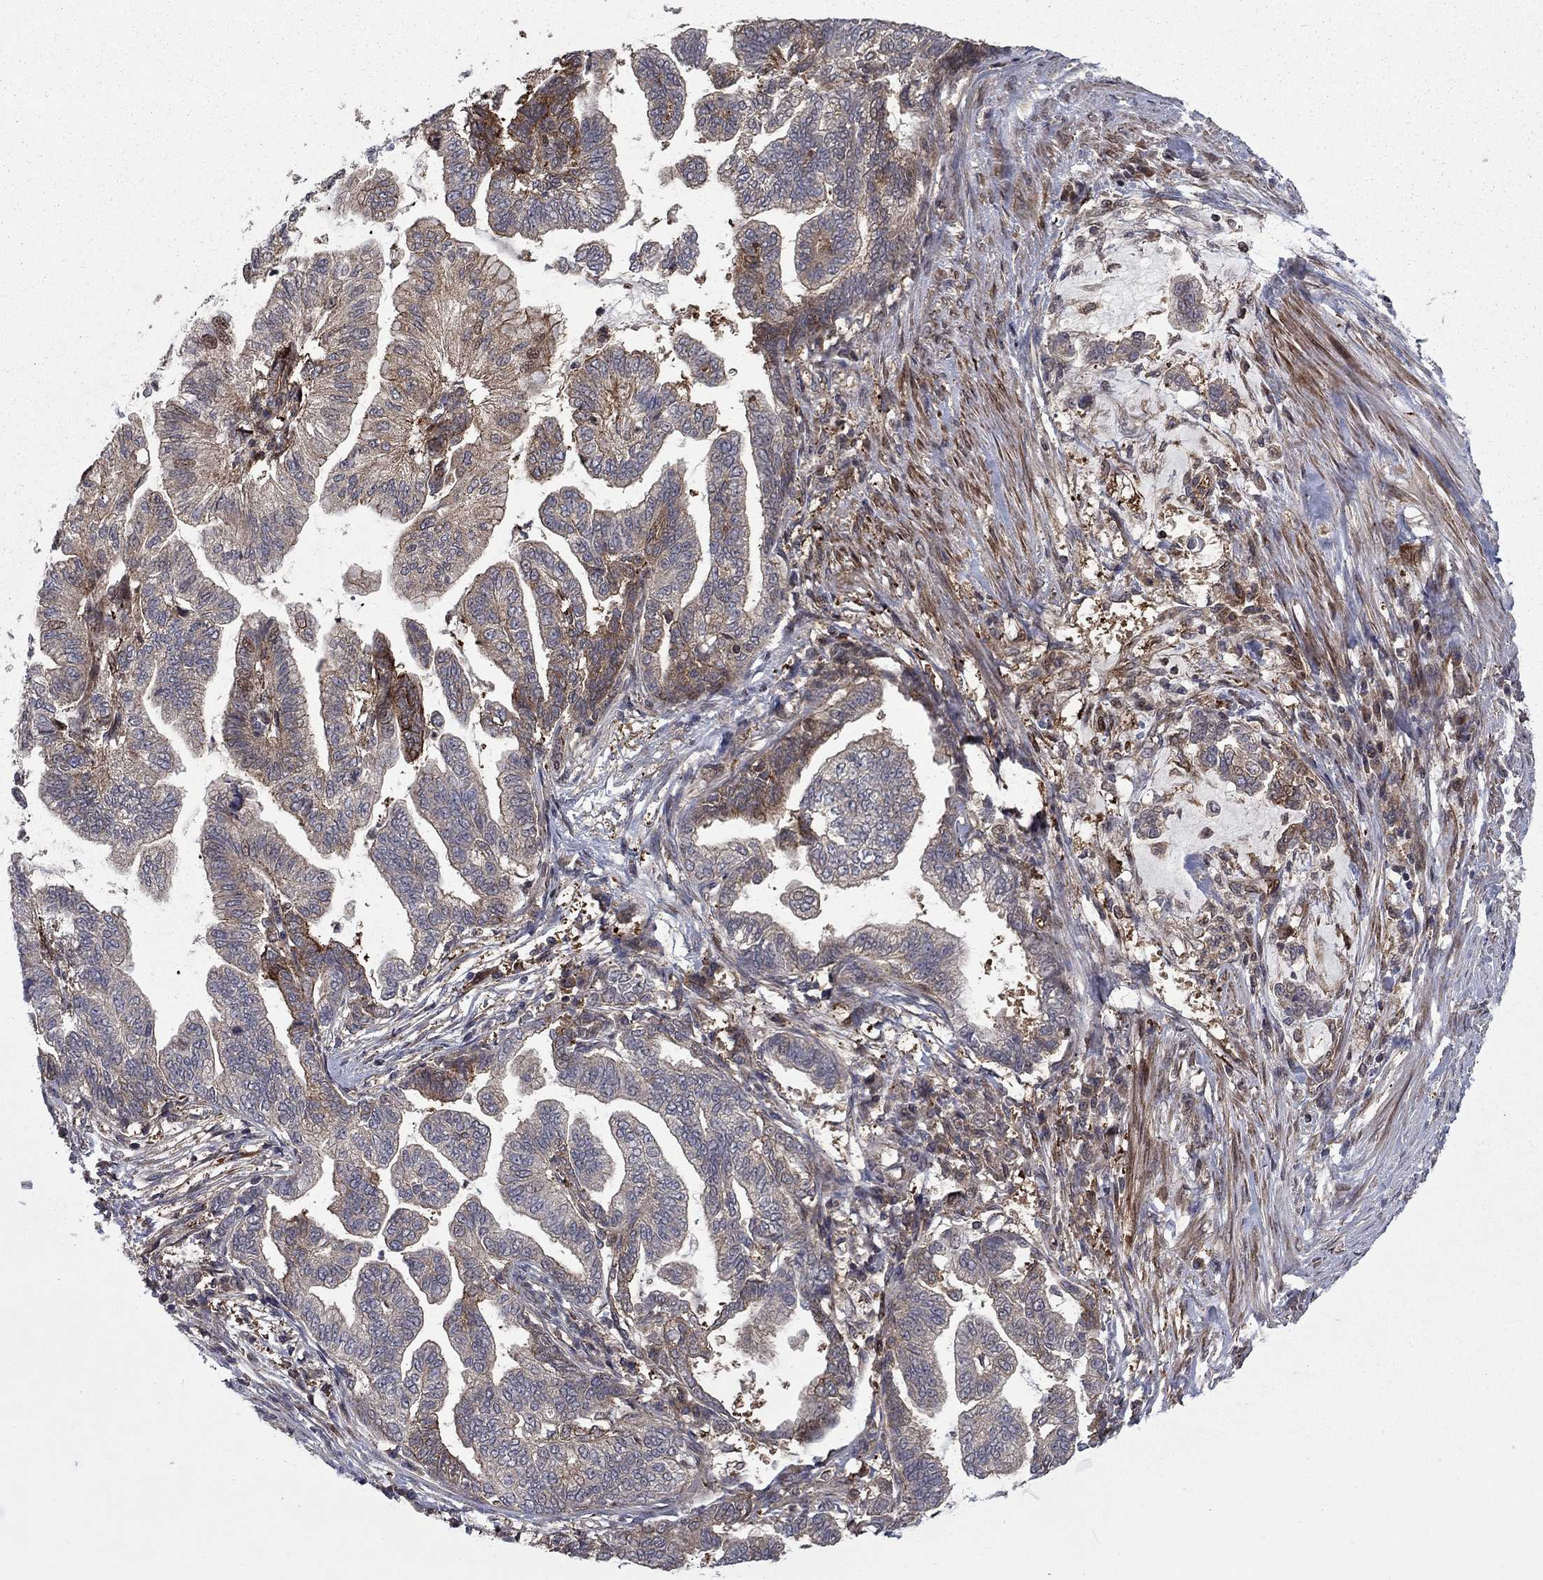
{"staining": {"intensity": "moderate", "quantity": "<25%", "location": "cytoplasmic/membranous"}, "tissue": "stomach cancer", "cell_type": "Tumor cells", "image_type": "cancer", "snomed": [{"axis": "morphology", "description": "Adenocarcinoma, NOS"}, {"axis": "topography", "description": "Stomach"}], "caption": "Immunohistochemistry of stomach cancer demonstrates low levels of moderate cytoplasmic/membranous expression in about <25% of tumor cells.", "gene": "HDAC4", "patient": {"sex": "male", "age": 83}}